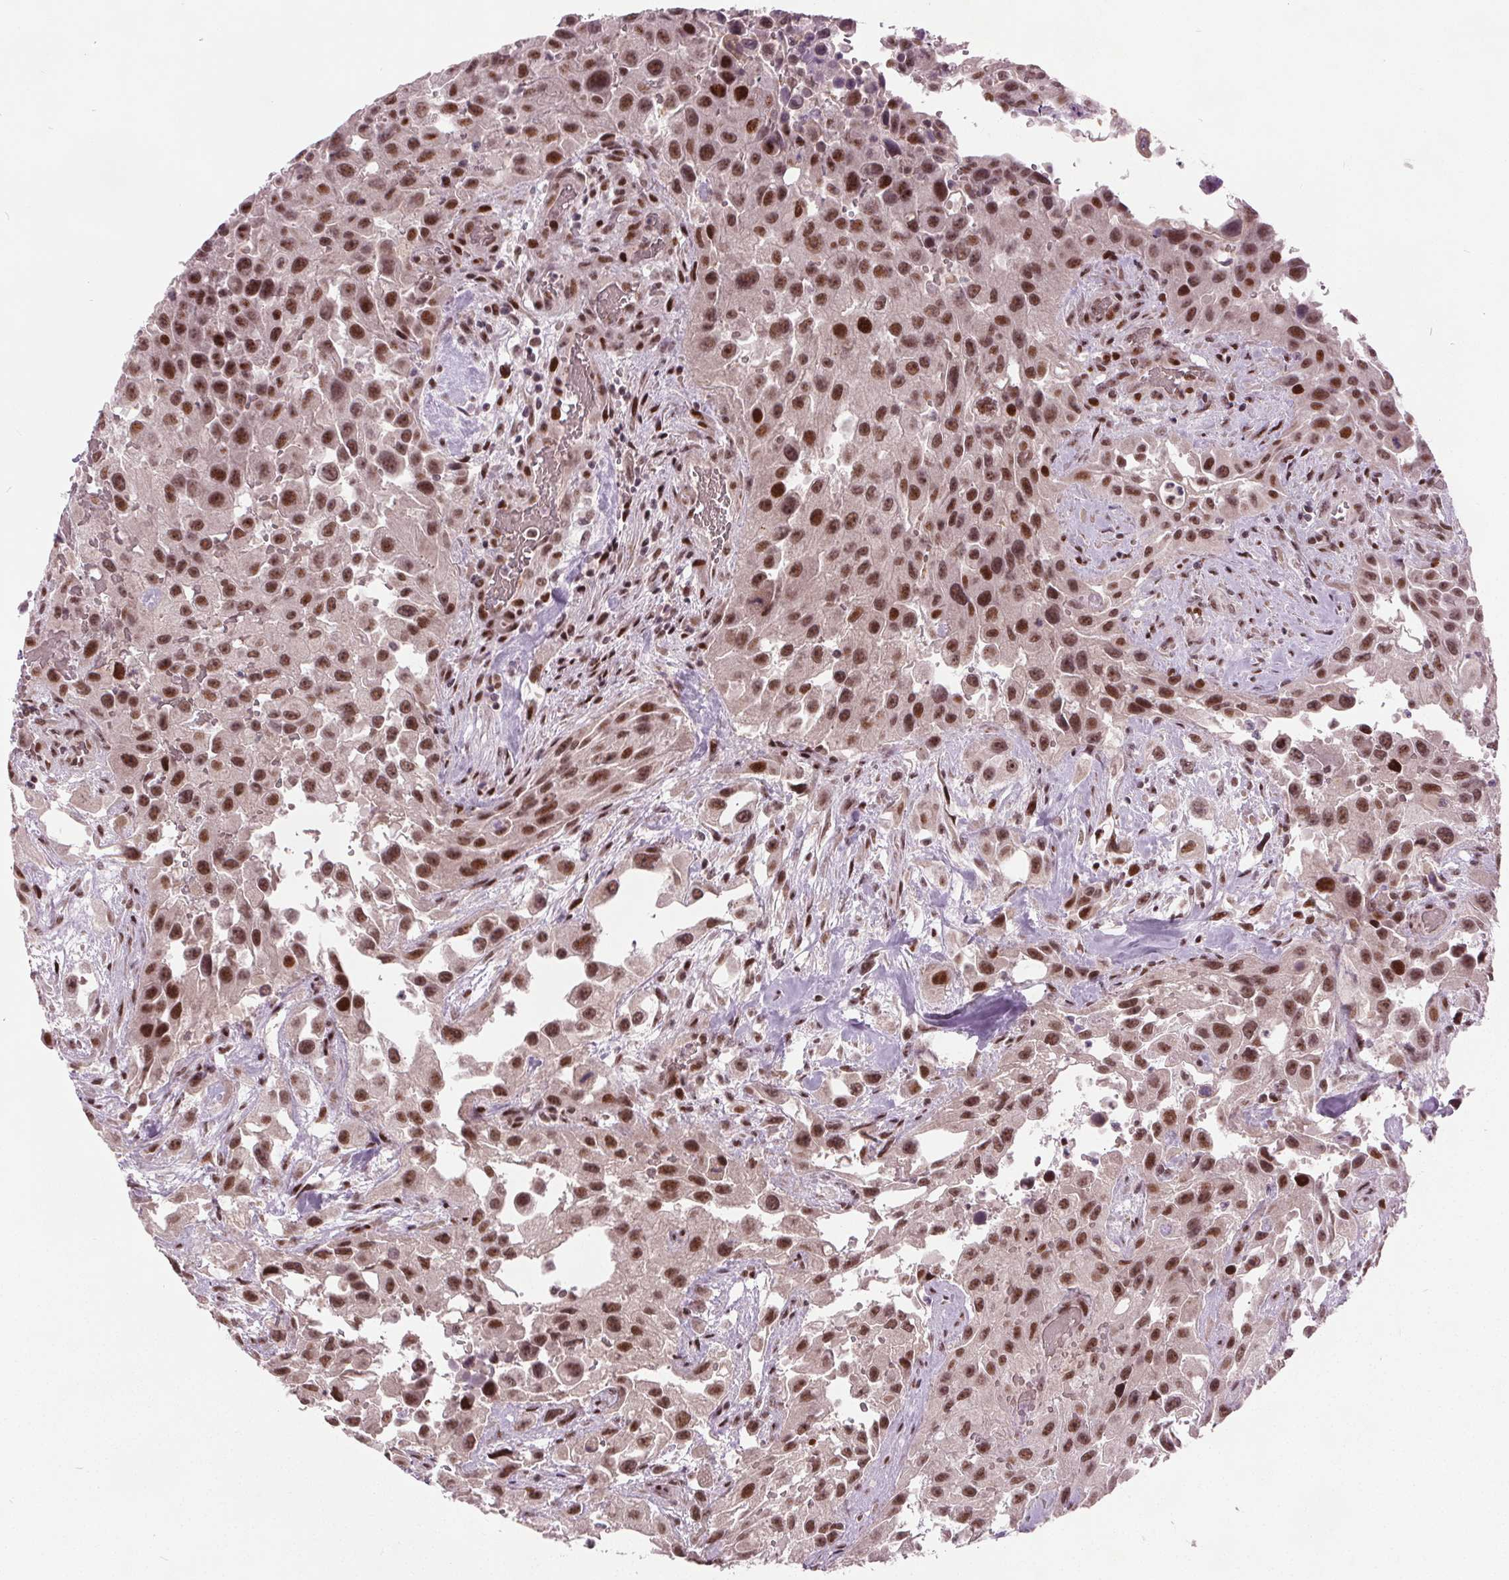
{"staining": {"intensity": "strong", "quantity": ">75%", "location": "nuclear"}, "tissue": "urothelial cancer", "cell_type": "Tumor cells", "image_type": "cancer", "snomed": [{"axis": "morphology", "description": "Urothelial carcinoma, High grade"}, {"axis": "topography", "description": "Urinary bladder"}], "caption": "This micrograph displays immunohistochemistry staining of urothelial cancer, with high strong nuclear expression in approximately >75% of tumor cells.", "gene": "TTC34", "patient": {"sex": "male", "age": 79}}